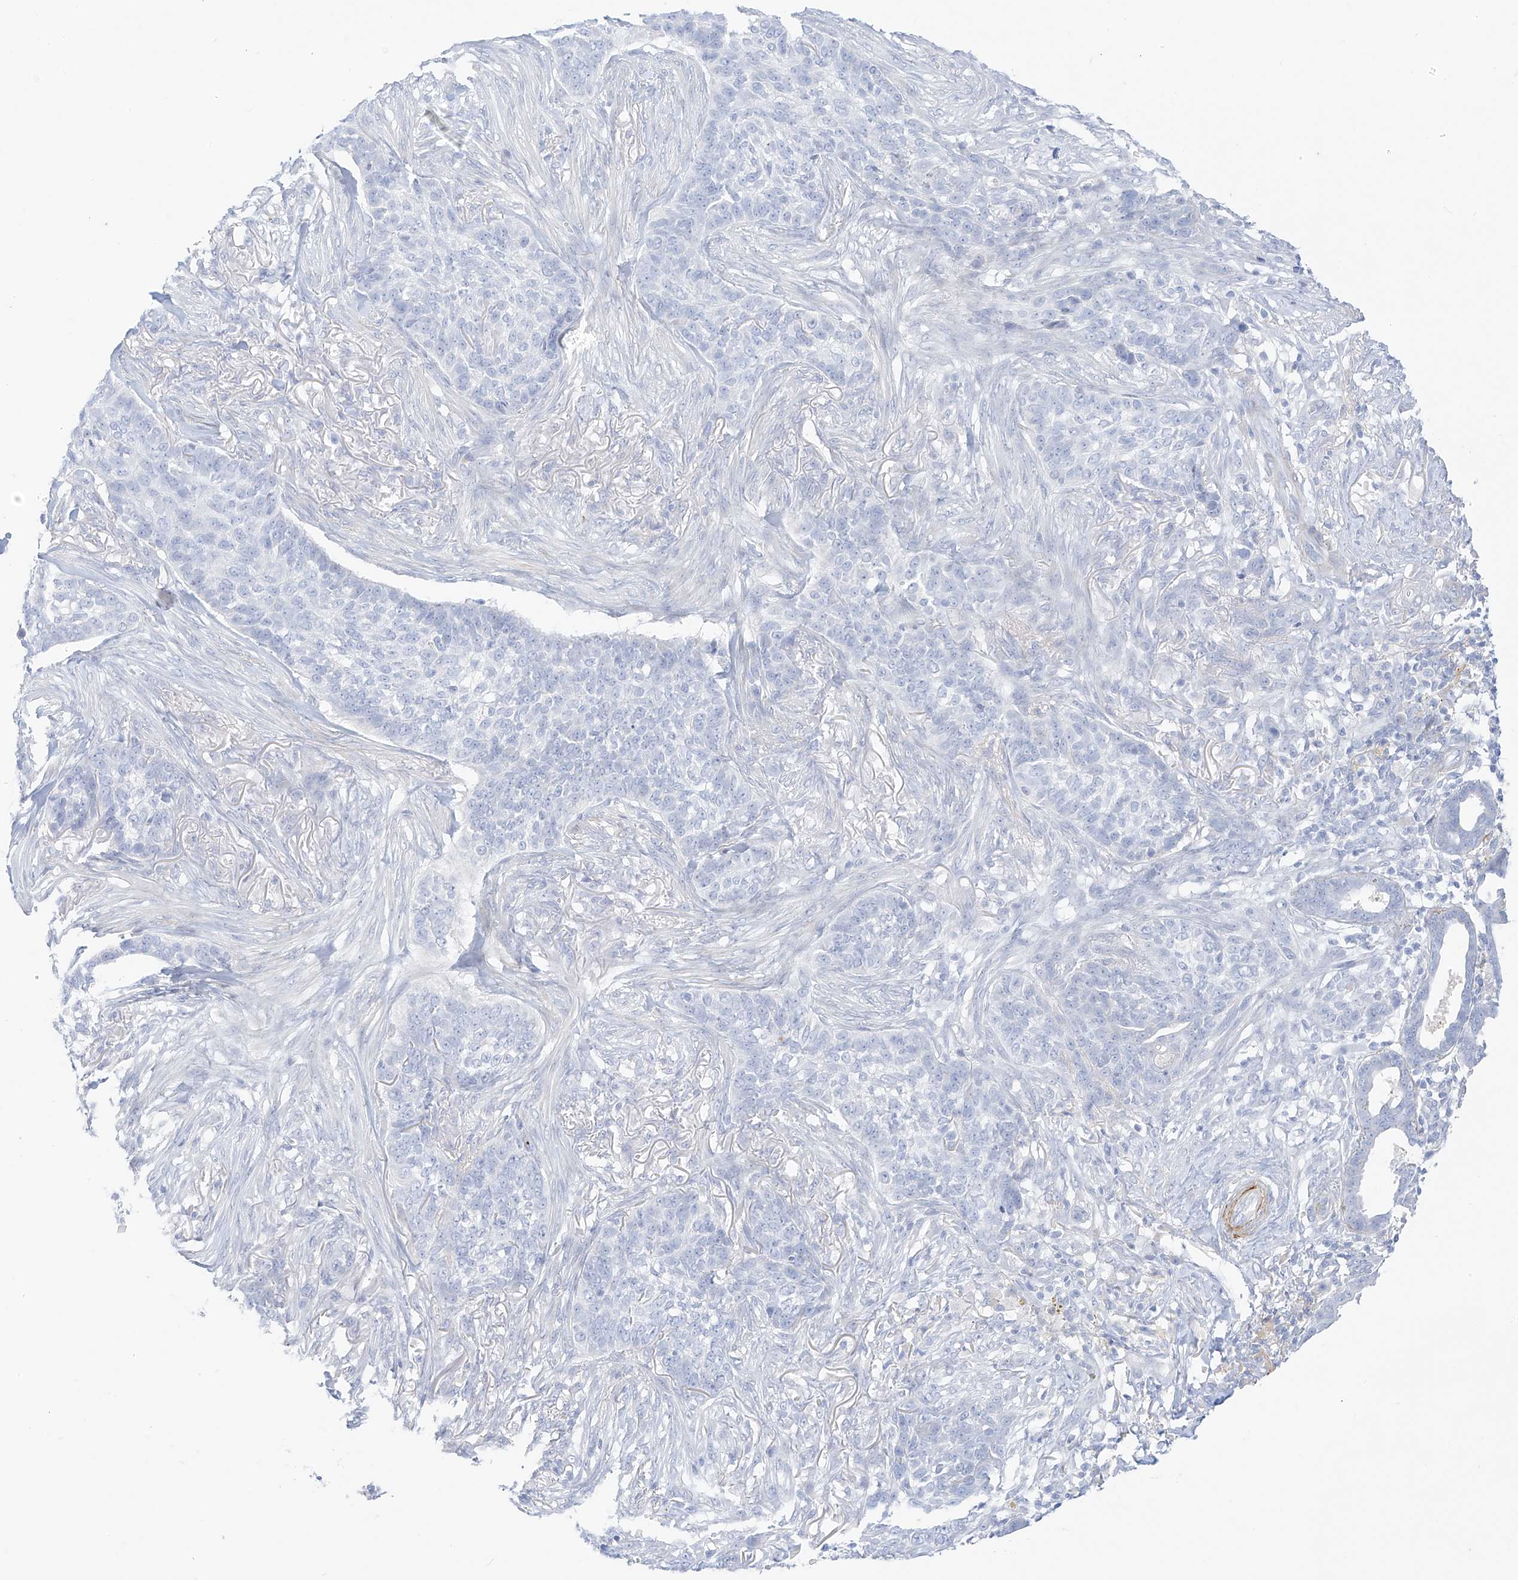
{"staining": {"intensity": "negative", "quantity": "none", "location": "none"}, "tissue": "skin cancer", "cell_type": "Tumor cells", "image_type": "cancer", "snomed": [{"axis": "morphology", "description": "Basal cell carcinoma"}, {"axis": "topography", "description": "Skin"}], "caption": "Skin cancer (basal cell carcinoma) stained for a protein using immunohistochemistry exhibits no expression tumor cells.", "gene": "ST3GAL5", "patient": {"sex": "male", "age": 85}}